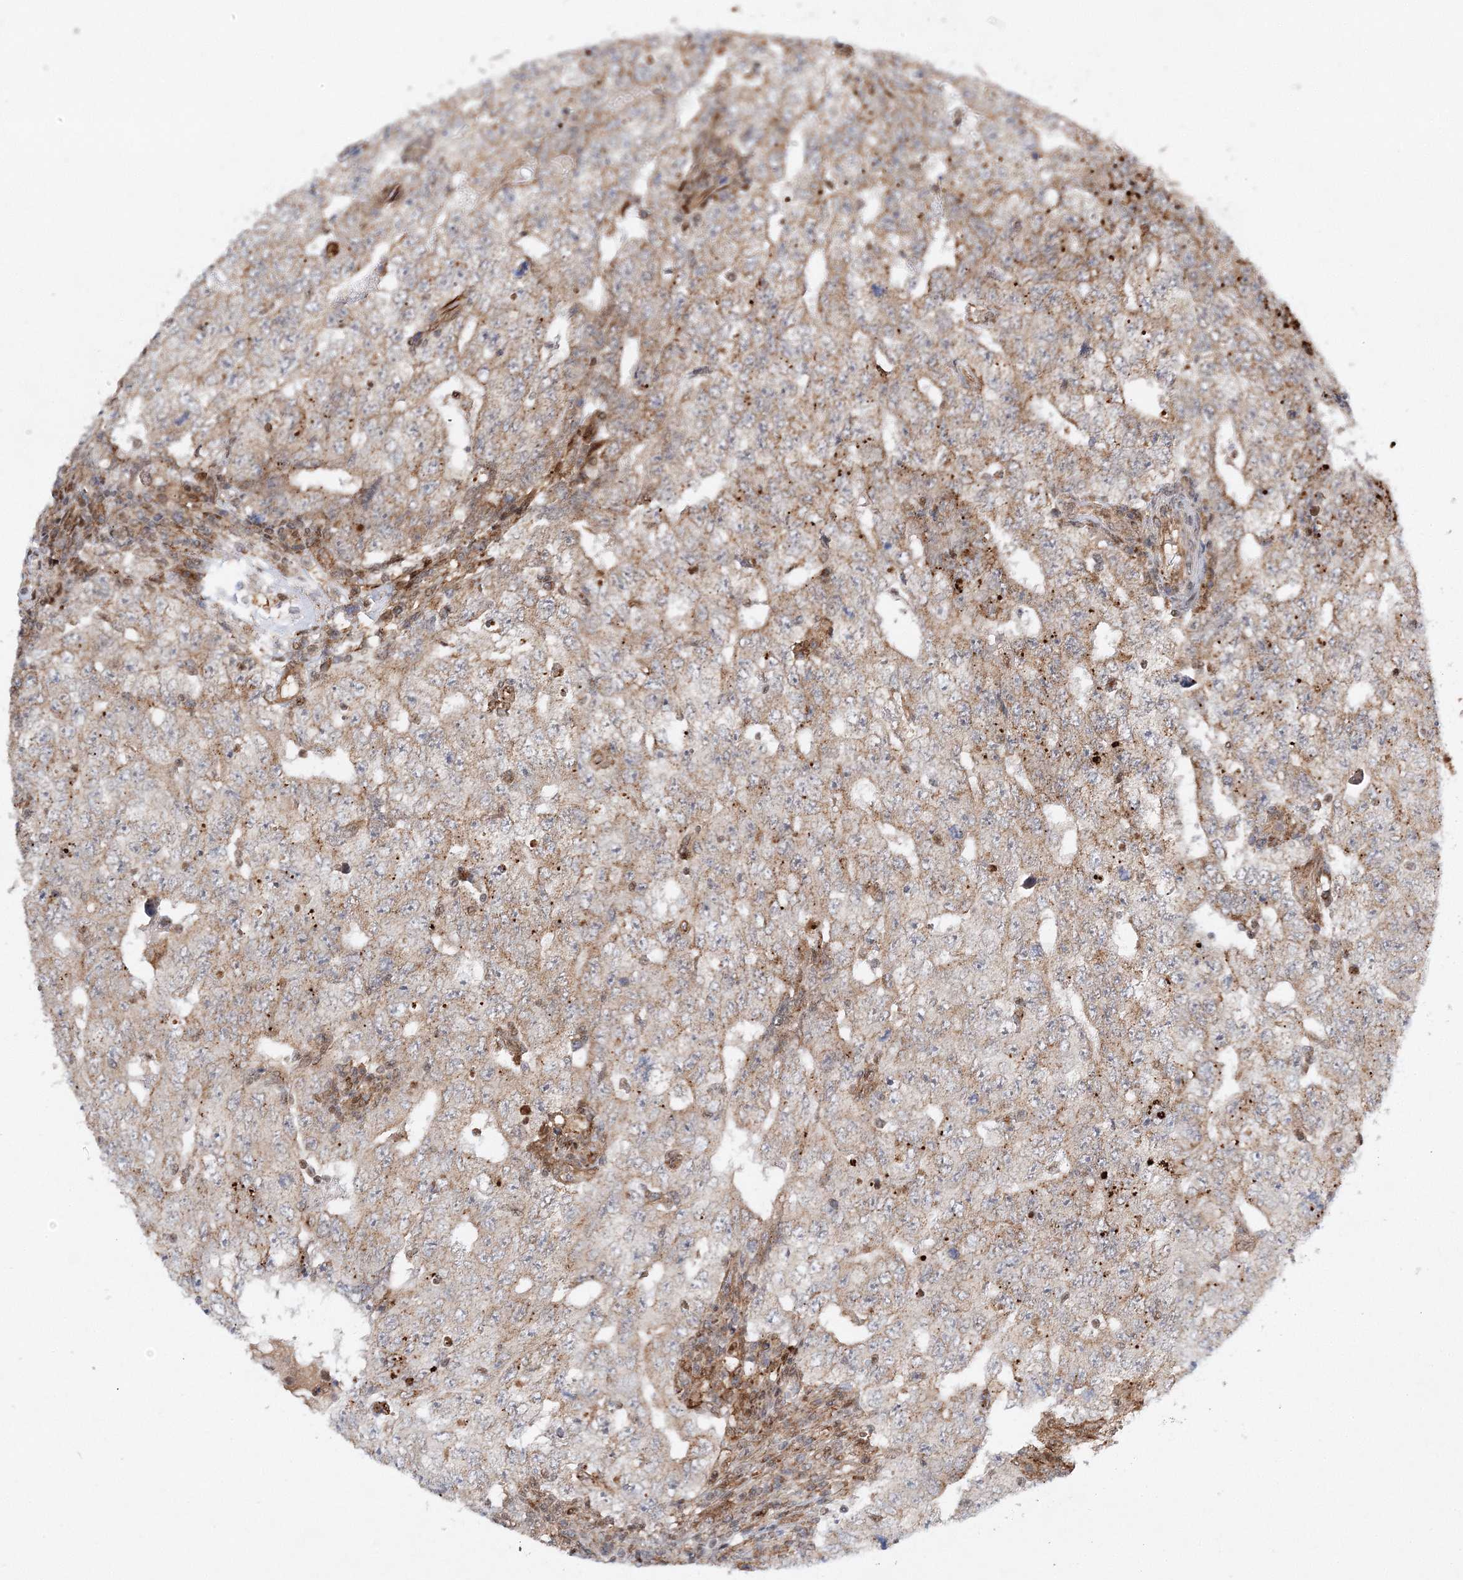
{"staining": {"intensity": "weak", "quantity": ">75%", "location": "cytoplasmic/membranous"}, "tissue": "testis cancer", "cell_type": "Tumor cells", "image_type": "cancer", "snomed": [{"axis": "morphology", "description": "Carcinoma, Embryonal, NOS"}, {"axis": "topography", "description": "Testis"}], "caption": "Immunohistochemical staining of human testis cancer (embryonal carcinoma) exhibits weak cytoplasmic/membranous protein expression in approximately >75% of tumor cells.", "gene": "RAB11FIP2", "patient": {"sex": "male", "age": 26}}